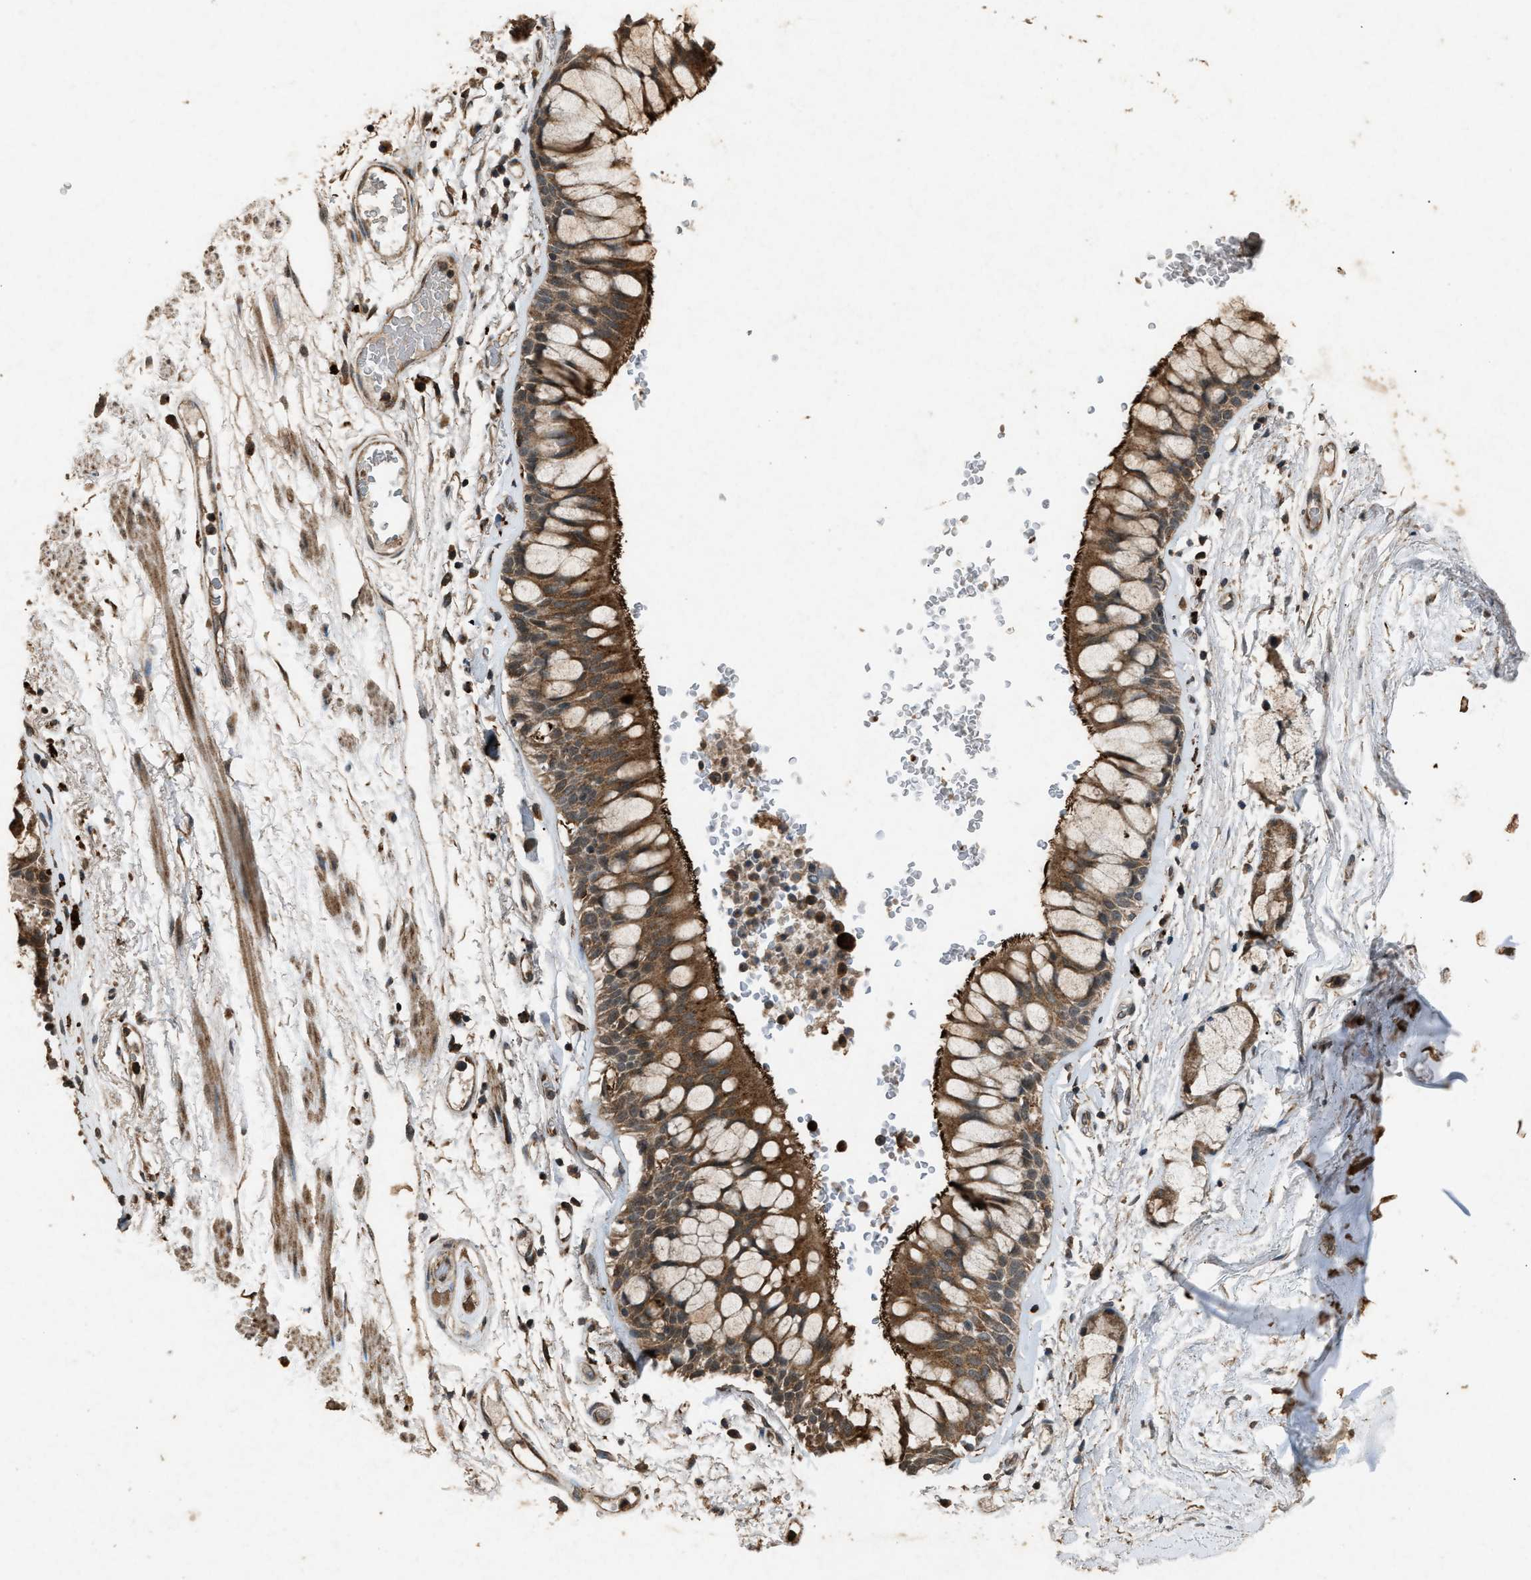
{"staining": {"intensity": "strong", "quantity": ">75%", "location": "cytoplasmic/membranous,nuclear"}, "tissue": "bronchus", "cell_type": "Respiratory epithelial cells", "image_type": "normal", "snomed": [{"axis": "morphology", "description": "Normal tissue, NOS"}, {"axis": "topography", "description": "Bronchus"}], "caption": "Protein expression analysis of normal human bronchus reveals strong cytoplasmic/membranous,nuclear positivity in approximately >75% of respiratory epithelial cells. The staining was performed using DAB (3,3'-diaminobenzidine), with brown indicating positive protein expression. Nuclei are stained blue with hematoxylin.", "gene": "PSMD1", "patient": {"sex": "male", "age": 66}}